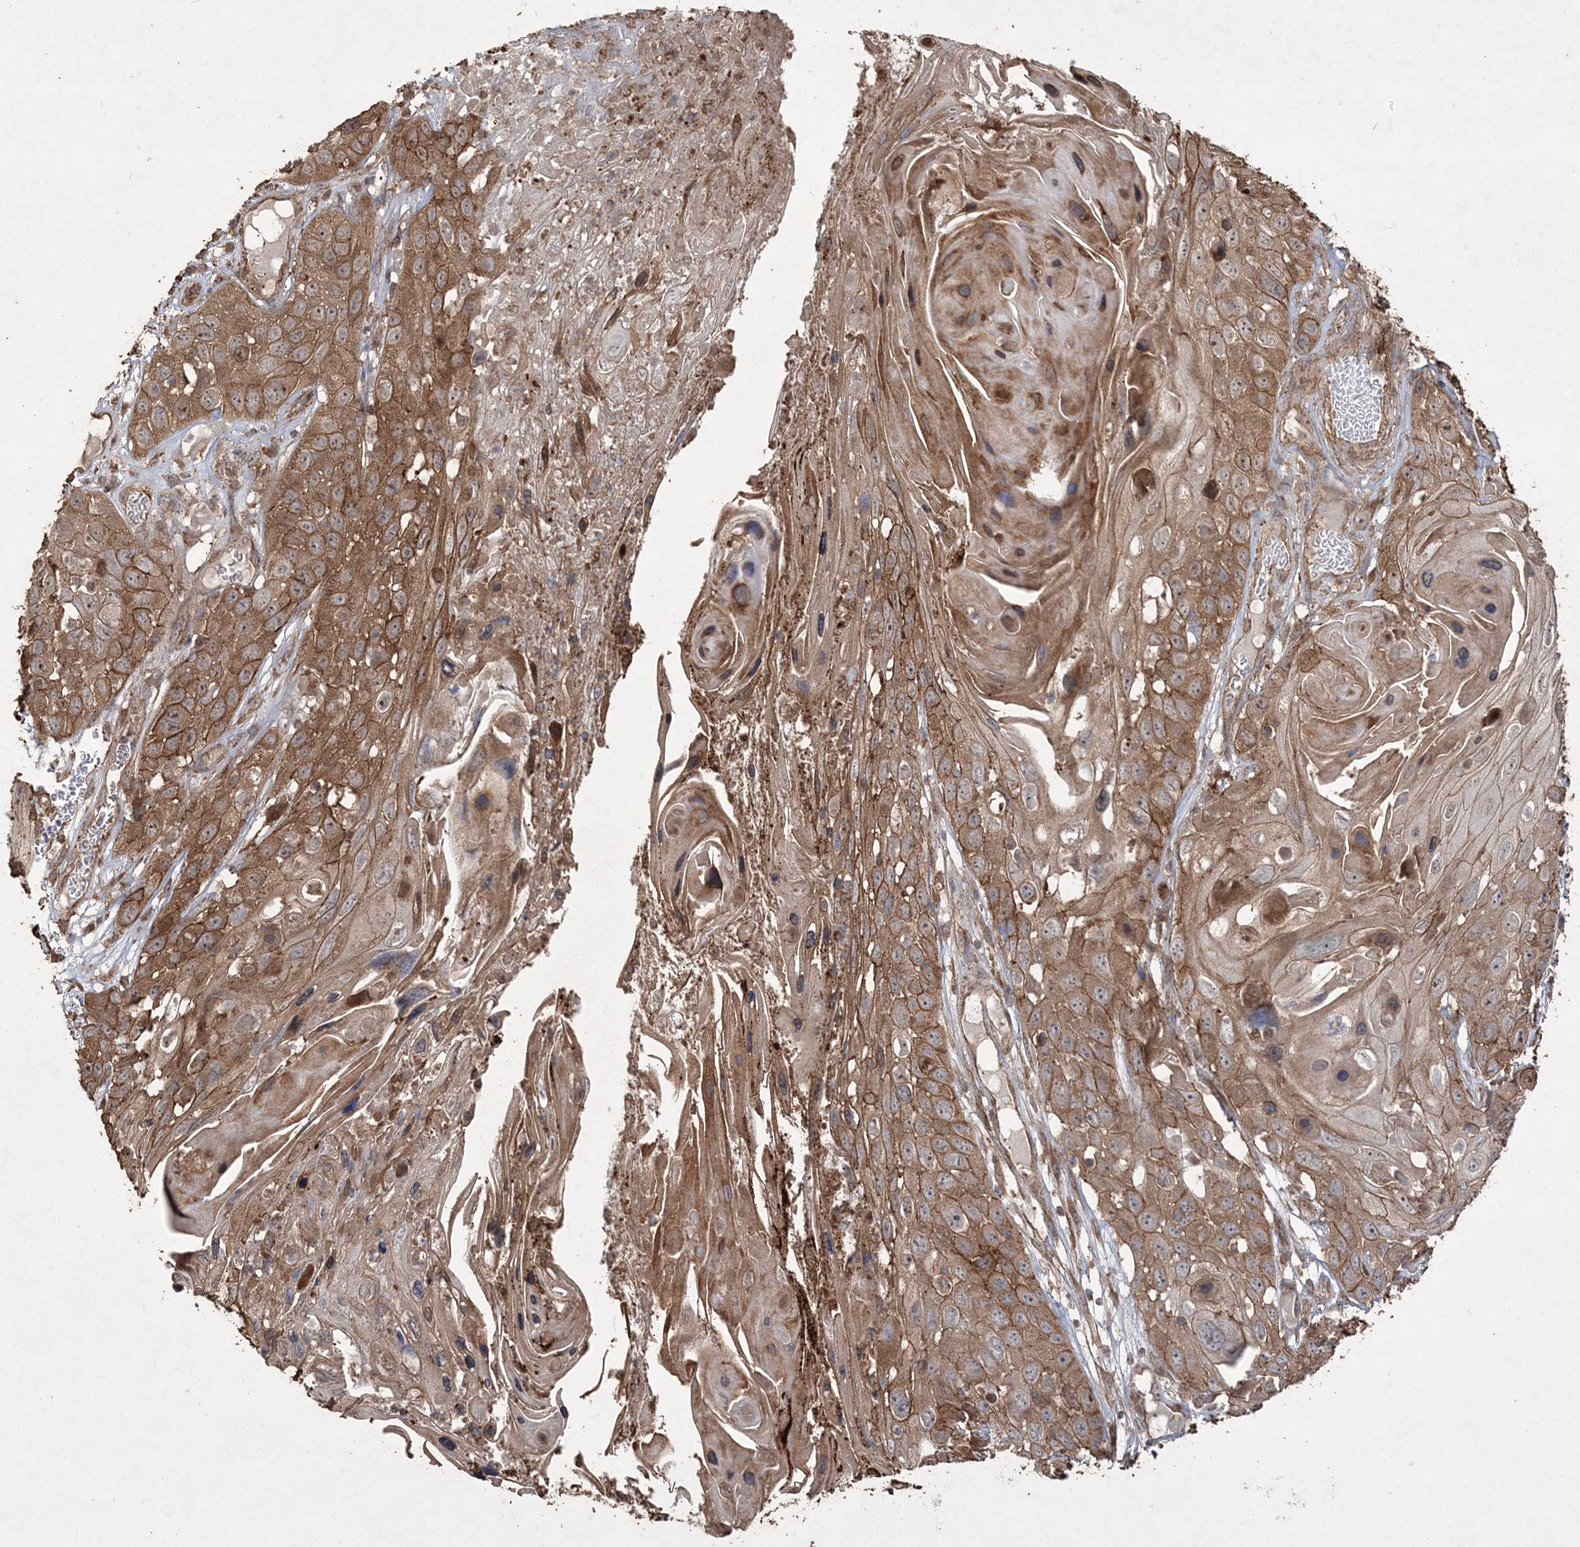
{"staining": {"intensity": "moderate", "quantity": ">75%", "location": "cytoplasmic/membranous"}, "tissue": "skin cancer", "cell_type": "Tumor cells", "image_type": "cancer", "snomed": [{"axis": "morphology", "description": "Squamous cell carcinoma, NOS"}, {"axis": "topography", "description": "Skin"}], "caption": "Protein expression analysis of squamous cell carcinoma (skin) demonstrates moderate cytoplasmic/membranous positivity in approximately >75% of tumor cells.", "gene": "TTC7A", "patient": {"sex": "male", "age": 55}}